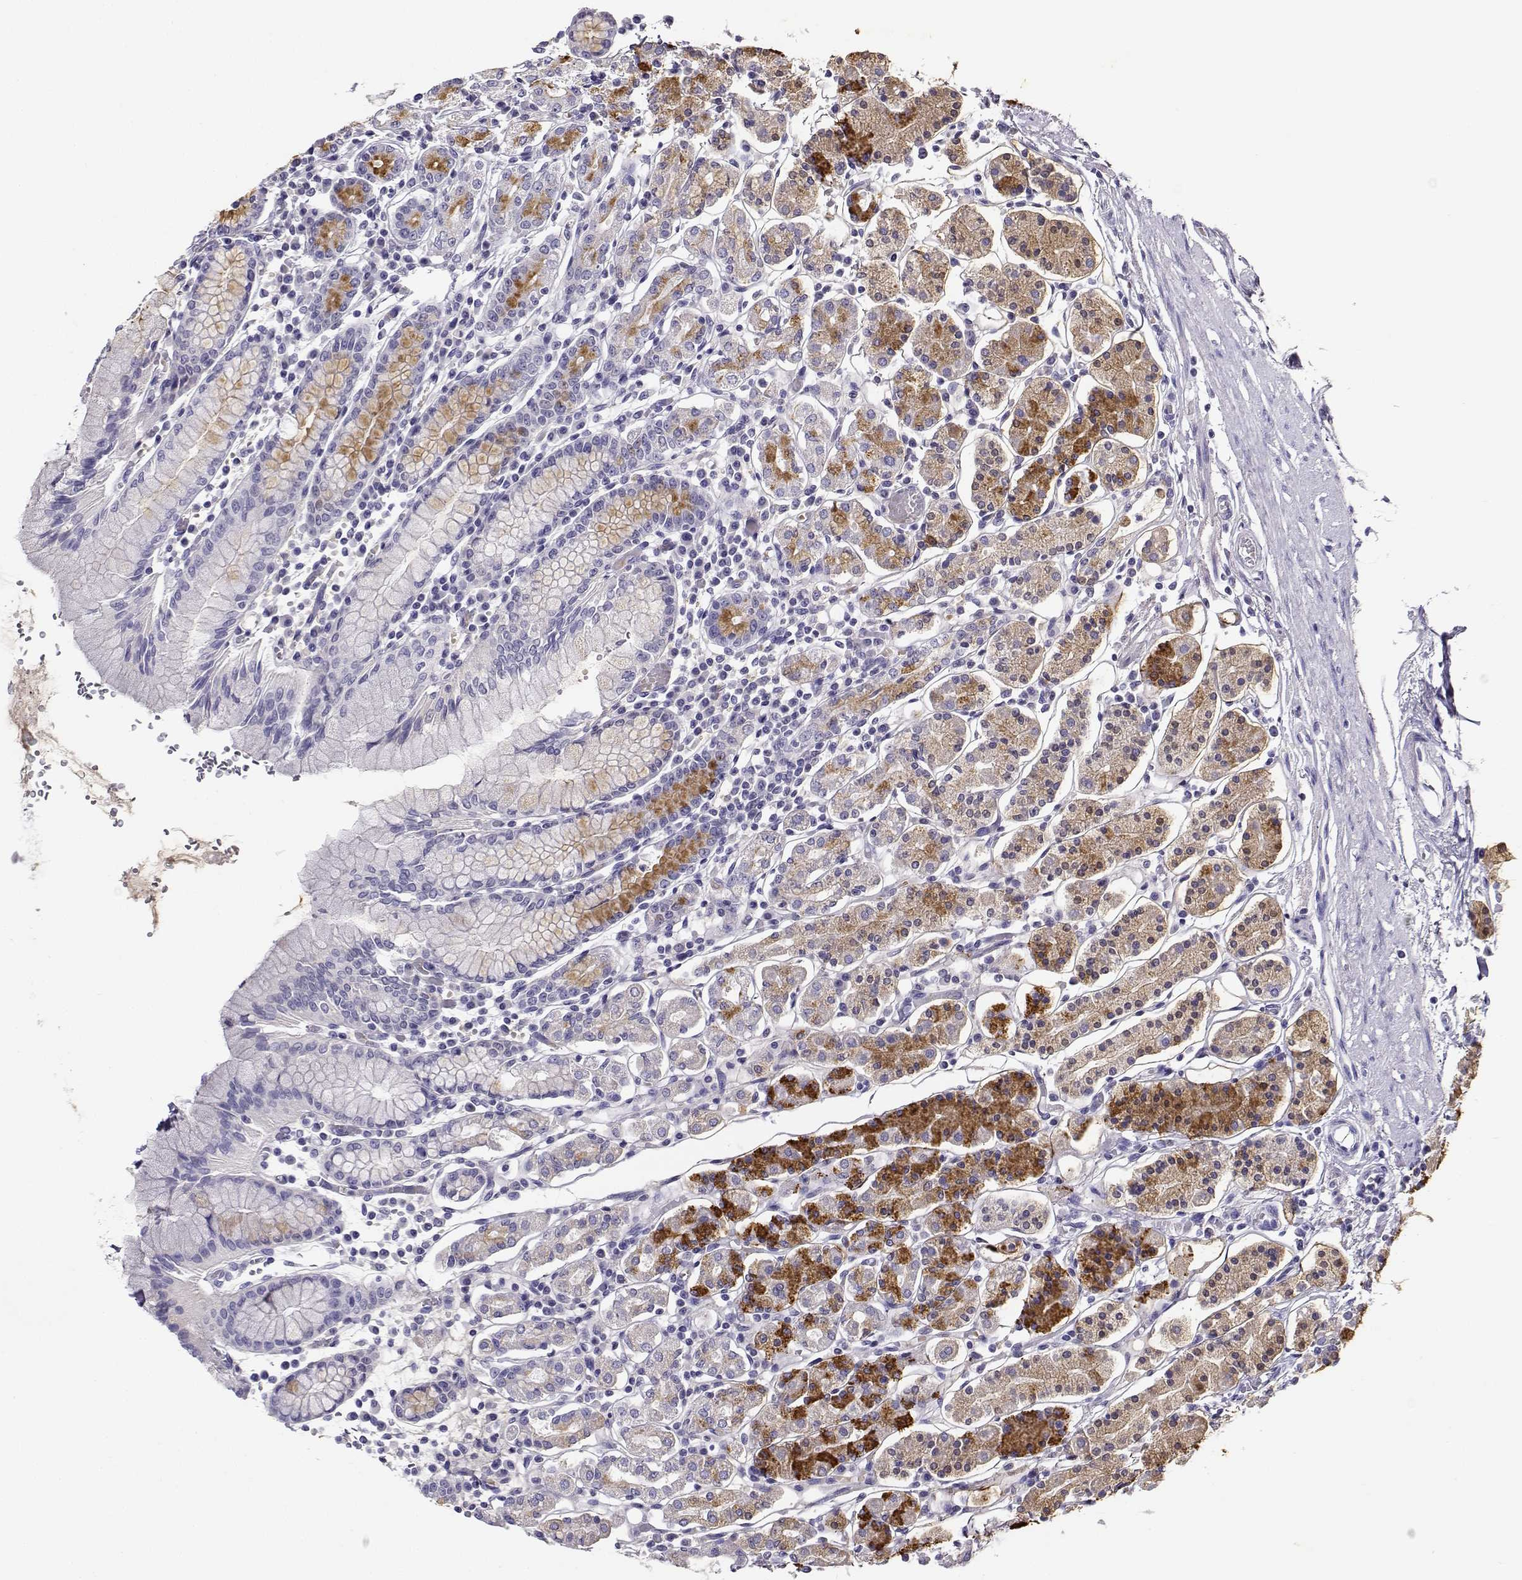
{"staining": {"intensity": "moderate", "quantity": "<25%", "location": "cytoplasmic/membranous"}, "tissue": "stomach", "cell_type": "Glandular cells", "image_type": "normal", "snomed": [{"axis": "morphology", "description": "Normal tissue, NOS"}, {"axis": "topography", "description": "Stomach, upper"}, {"axis": "topography", "description": "Stomach"}], "caption": "The micrograph reveals staining of unremarkable stomach, revealing moderate cytoplasmic/membranous protein positivity (brown color) within glandular cells.", "gene": "CABS1", "patient": {"sex": "male", "age": 62}}